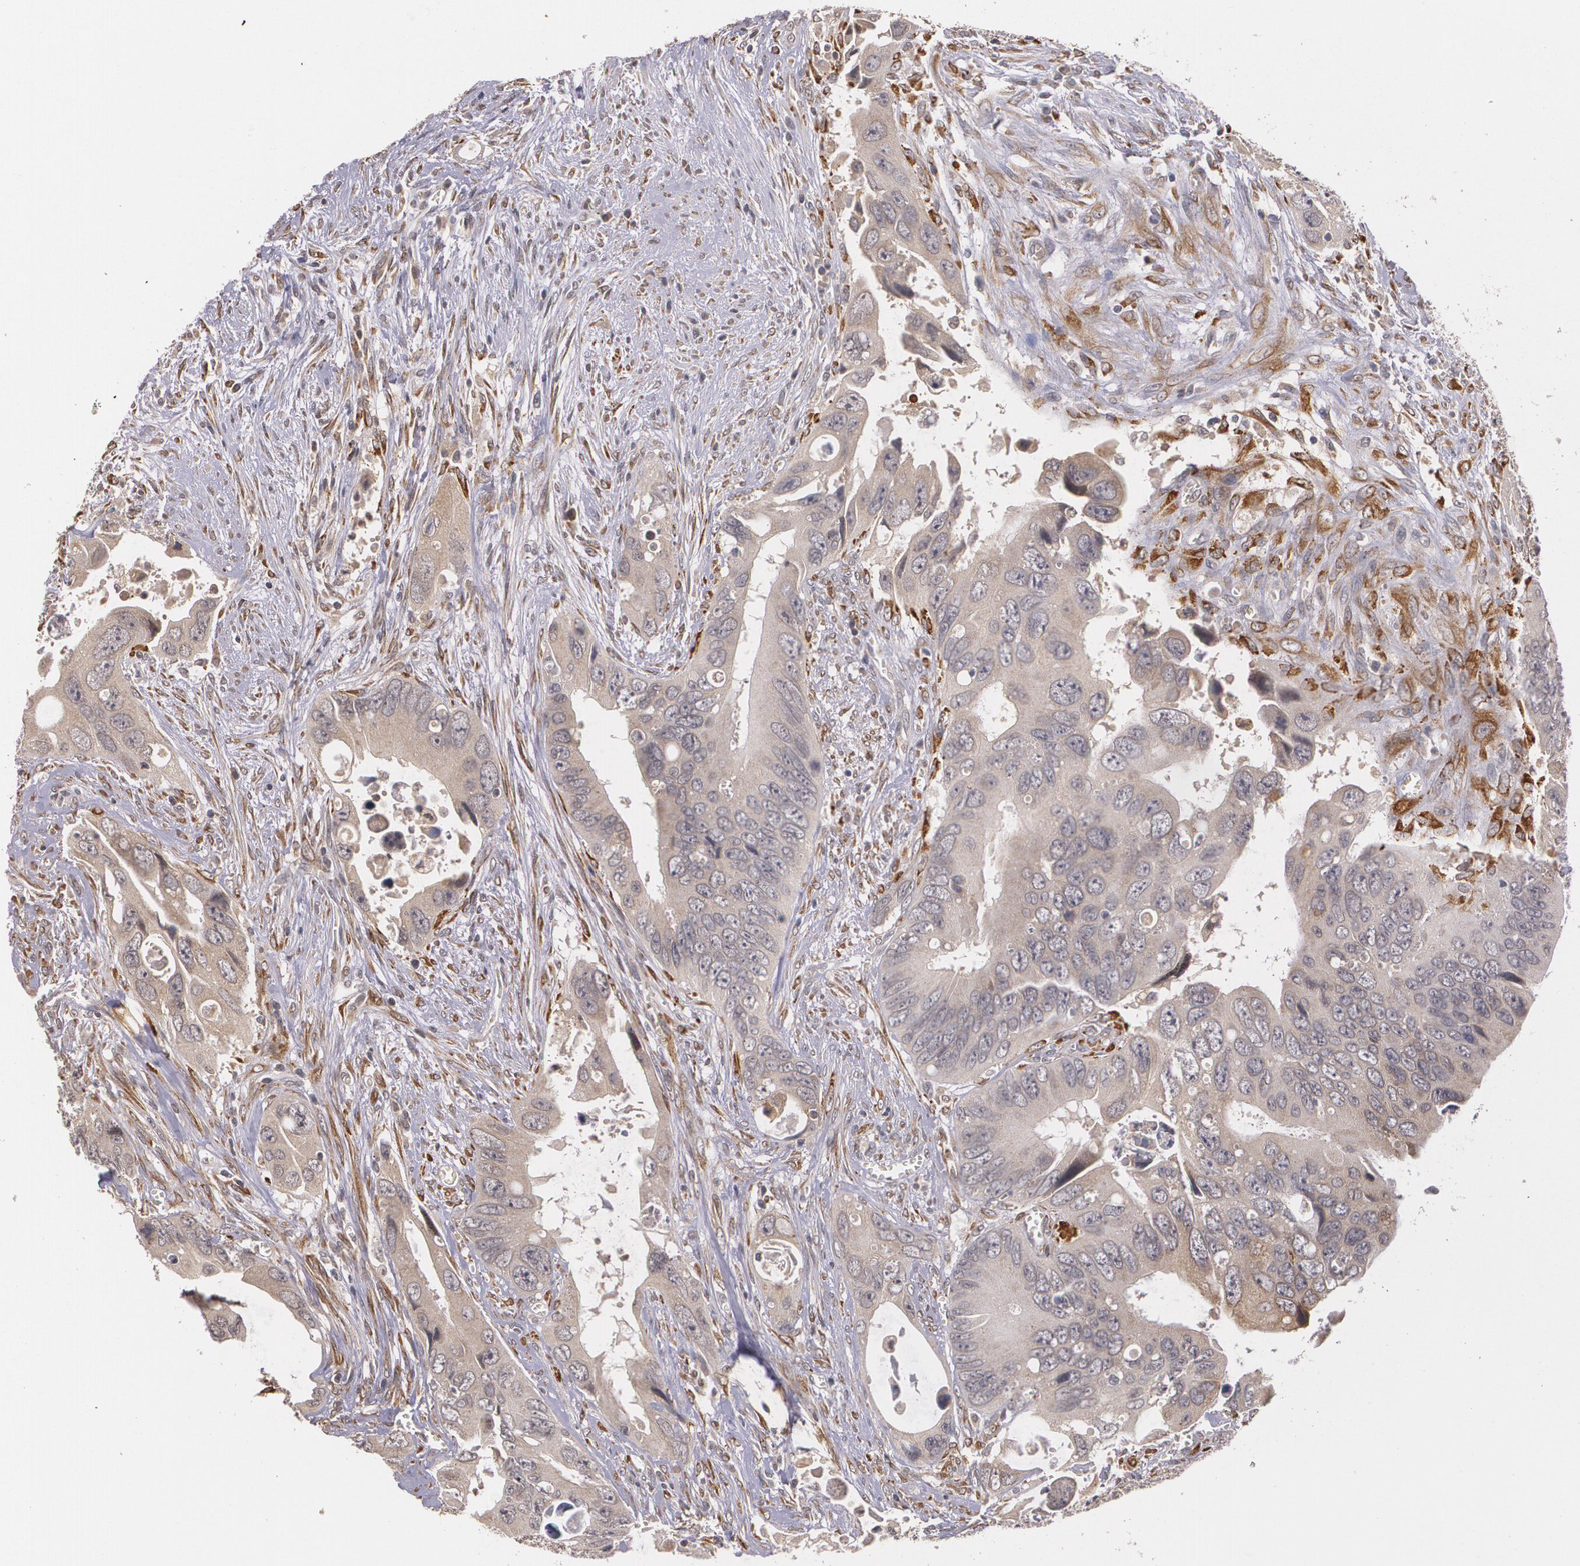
{"staining": {"intensity": "weak", "quantity": "<25%", "location": "cytoplasmic/membranous"}, "tissue": "colorectal cancer", "cell_type": "Tumor cells", "image_type": "cancer", "snomed": [{"axis": "morphology", "description": "Adenocarcinoma, NOS"}, {"axis": "topography", "description": "Rectum"}], "caption": "This histopathology image is of colorectal cancer stained with IHC to label a protein in brown with the nuclei are counter-stained blue. There is no staining in tumor cells.", "gene": "IFNGR2", "patient": {"sex": "male", "age": 70}}